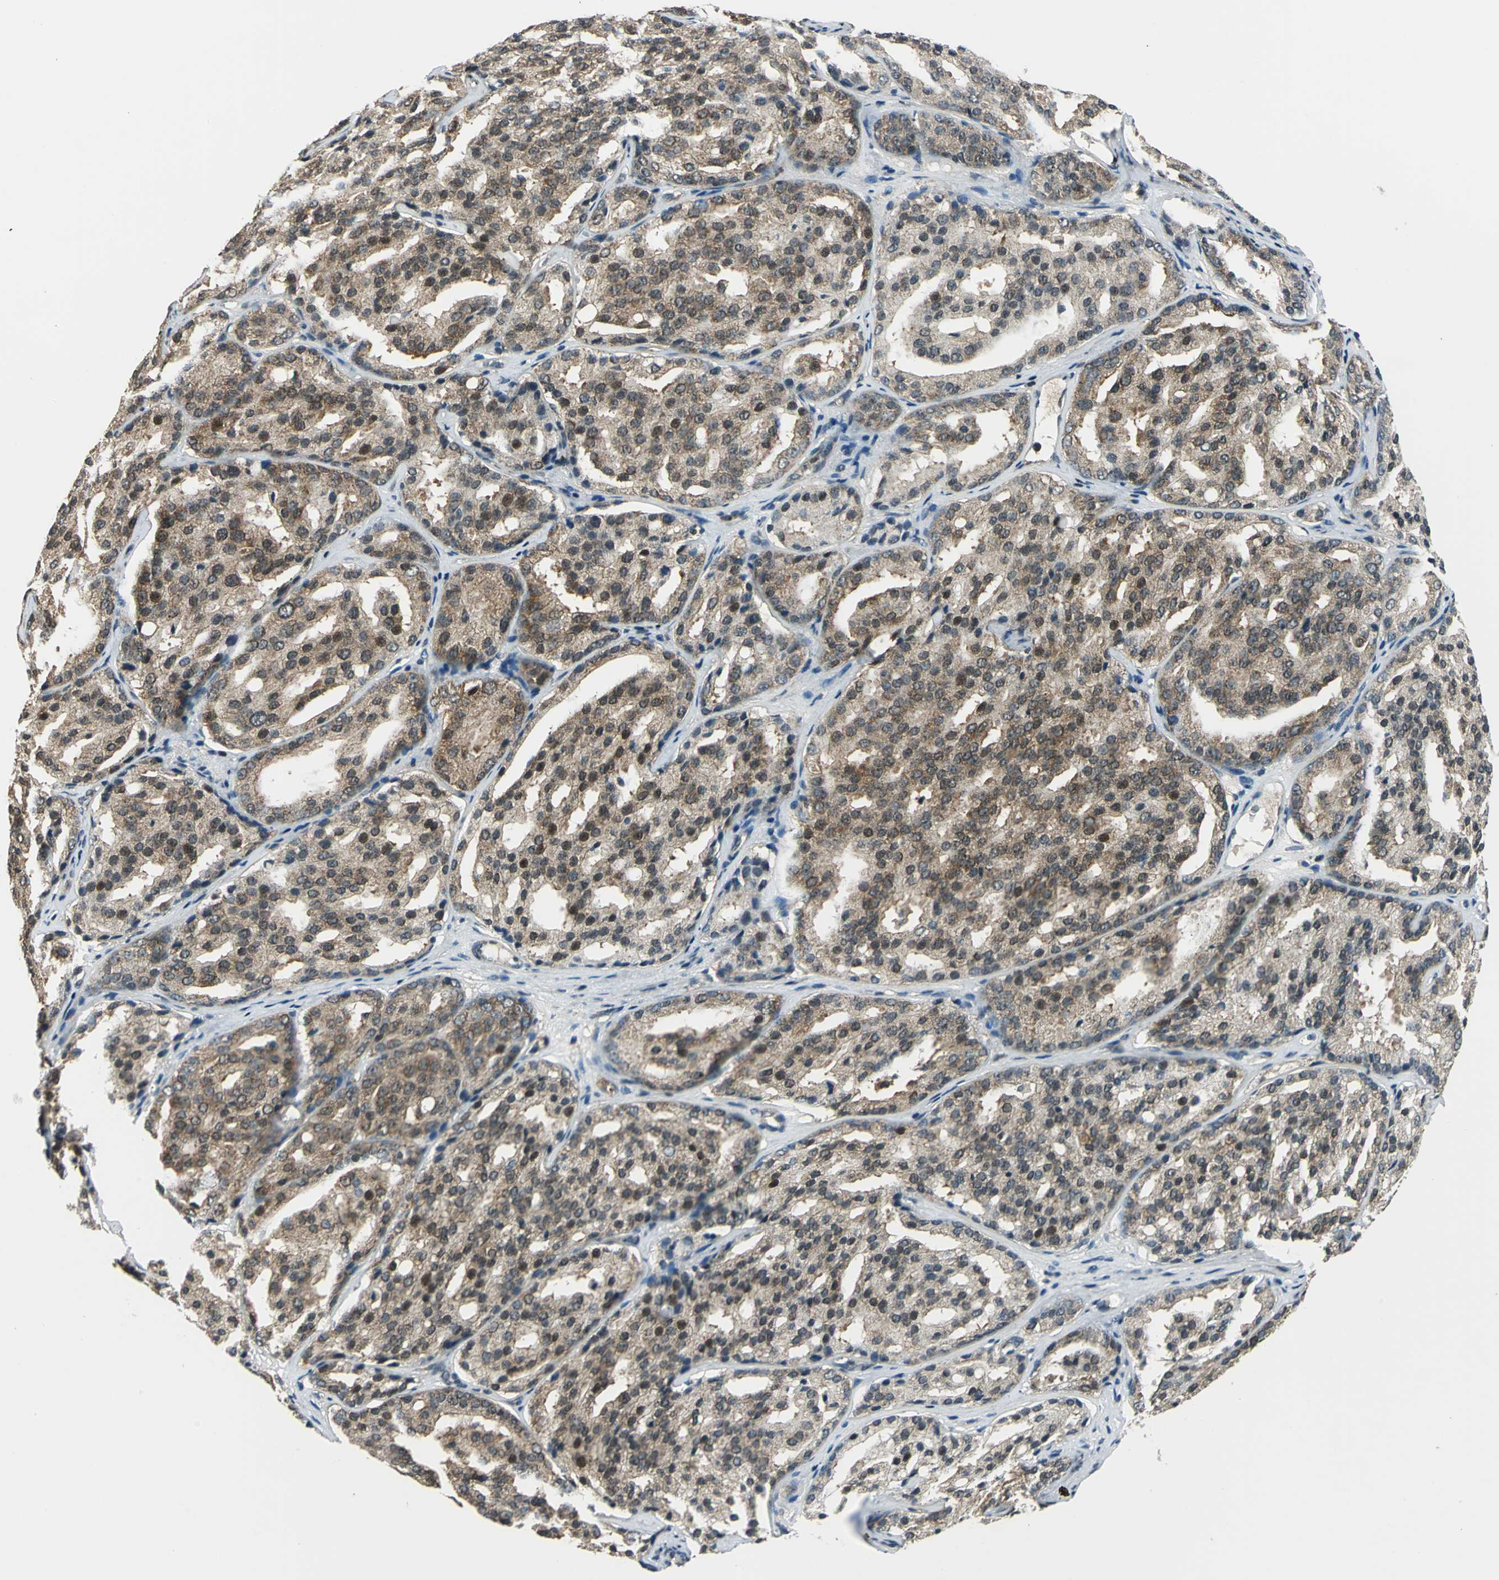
{"staining": {"intensity": "moderate", "quantity": ">75%", "location": "cytoplasmic/membranous,nuclear"}, "tissue": "prostate cancer", "cell_type": "Tumor cells", "image_type": "cancer", "snomed": [{"axis": "morphology", "description": "Adenocarcinoma, High grade"}, {"axis": "topography", "description": "Prostate"}], "caption": "Protein expression by immunohistochemistry exhibits moderate cytoplasmic/membranous and nuclear positivity in about >75% of tumor cells in prostate cancer.", "gene": "NUDT2", "patient": {"sex": "male", "age": 64}}